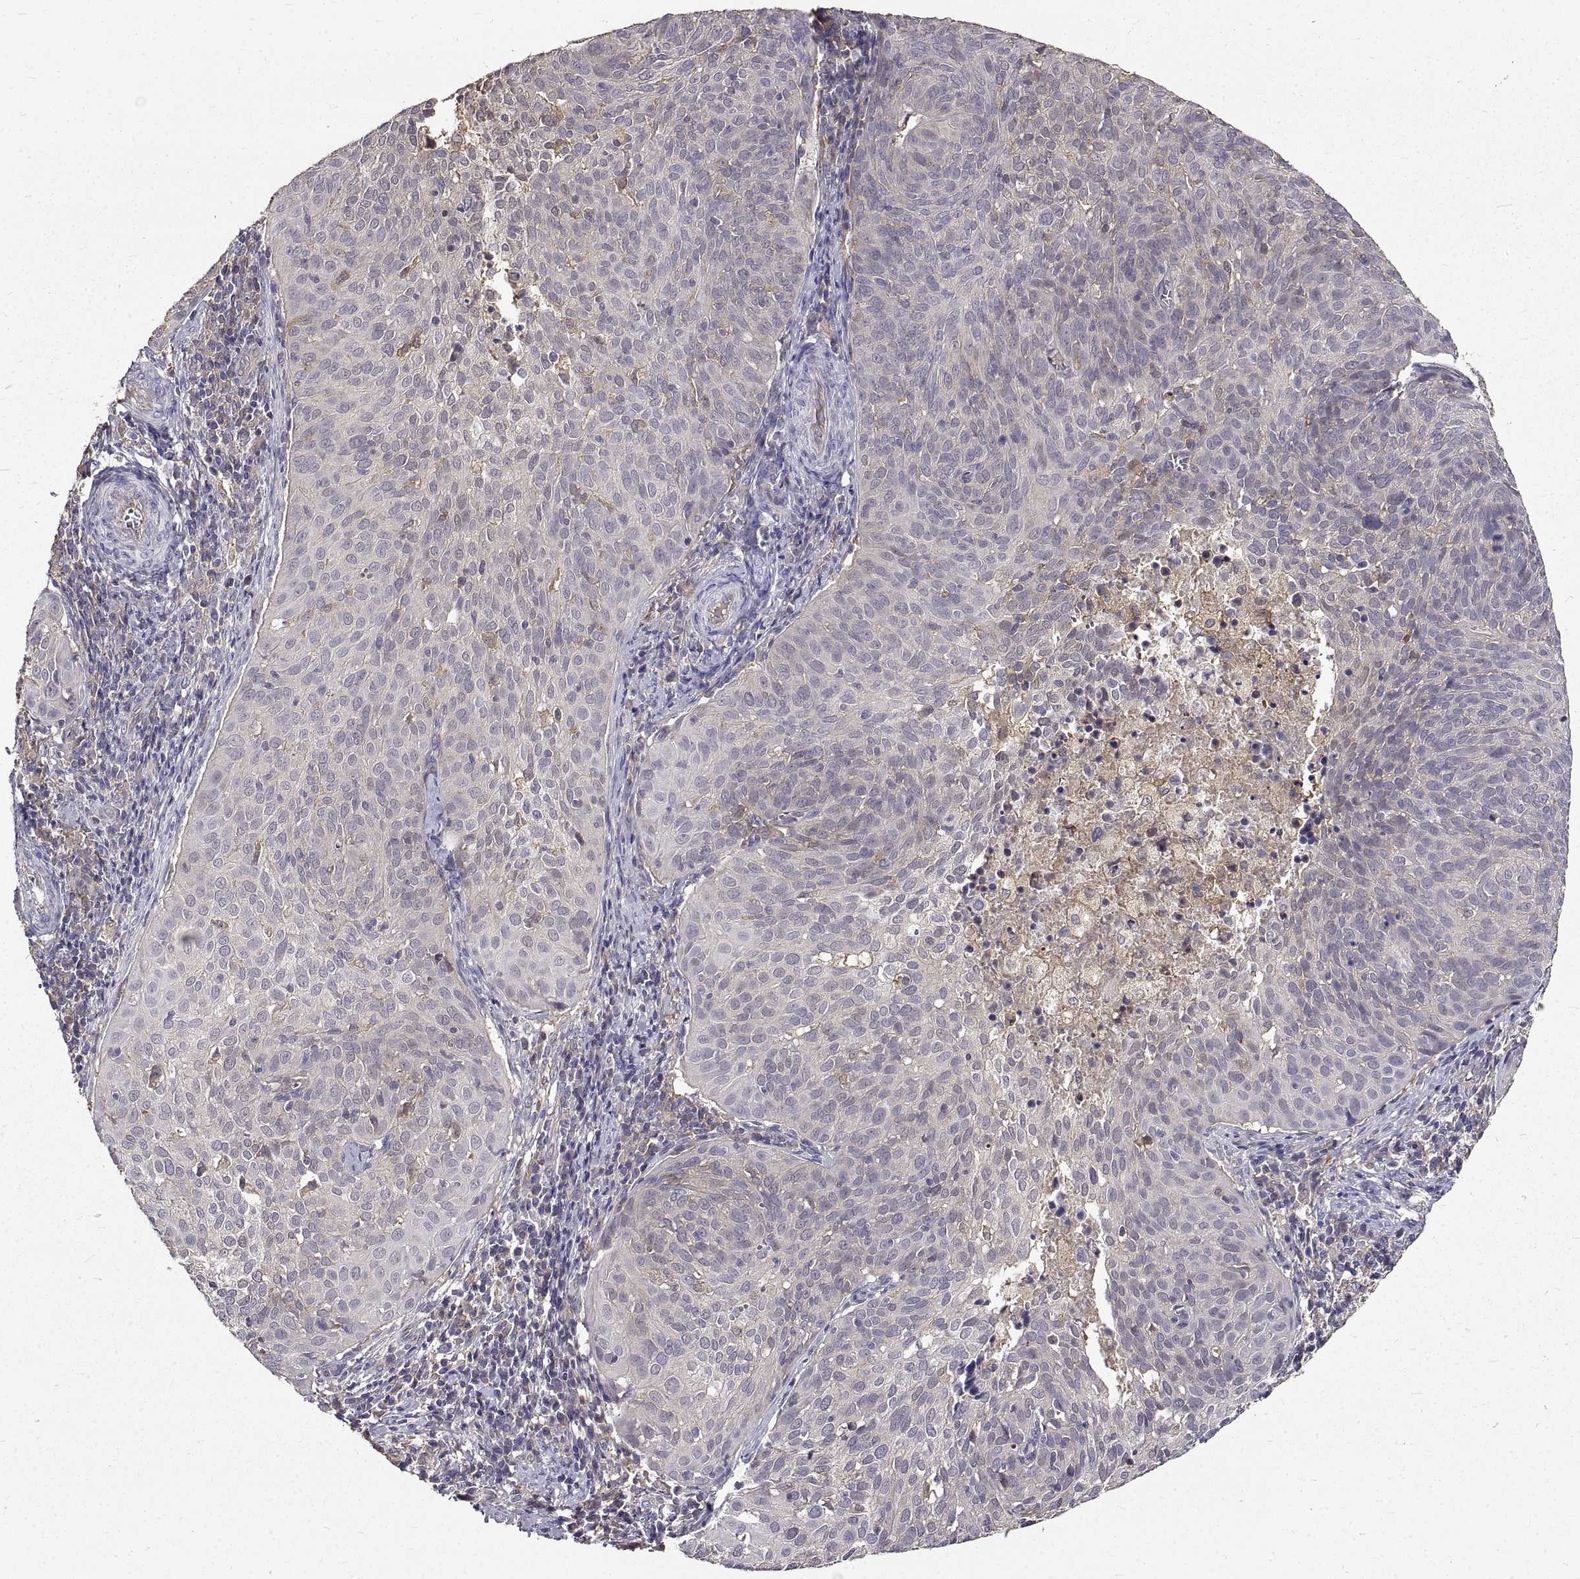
{"staining": {"intensity": "negative", "quantity": "none", "location": "none"}, "tissue": "cervical cancer", "cell_type": "Tumor cells", "image_type": "cancer", "snomed": [{"axis": "morphology", "description": "Squamous cell carcinoma, NOS"}, {"axis": "topography", "description": "Cervix"}], "caption": "Photomicrograph shows no significant protein staining in tumor cells of cervical squamous cell carcinoma.", "gene": "PEA15", "patient": {"sex": "female", "age": 39}}